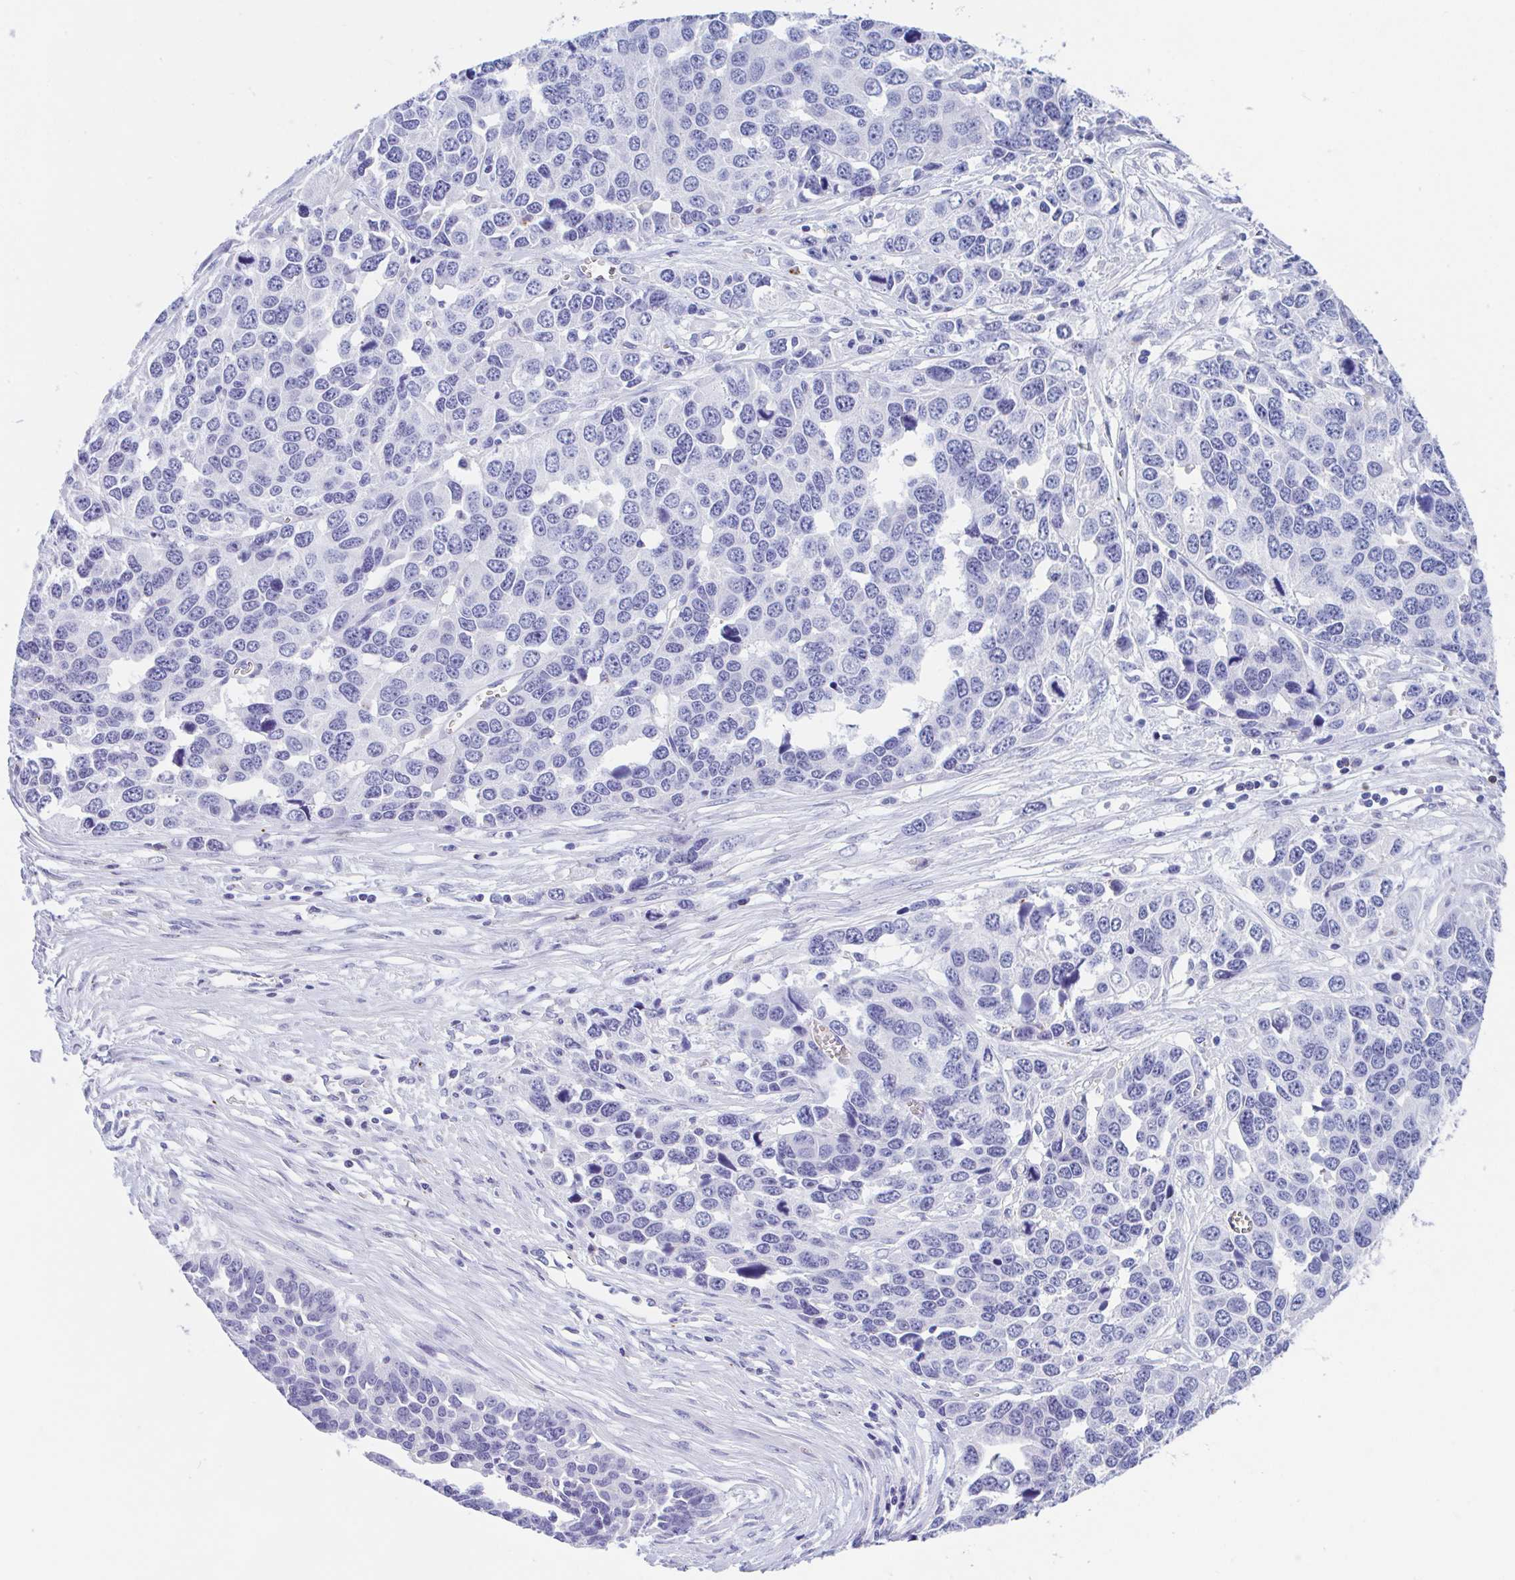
{"staining": {"intensity": "negative", "quantity": "none", "location": "none"}, "tissue": "ovarian cancer", "cell_type": "Tumor cells", "image_type": "cancer", "snomed": [{"axis": "morphology", "description": "Cystadenocarcinoma, serous, NOS"}, {"axis": "topography", "description": "Ovary"}], "caption": "A high-resolution histopathology image shows immunohistochemistry staining of ovarian cancer, which exhibits no significant expression in tumor cells. Brightfield microscopy of IHC stained with DAB (3,3'-diaminobenzidine) (brown) and hematoxylin (blue), captured at high magnification.", "gene": "ANKRD9", "patient": {"sex": "female", "age": 76}}